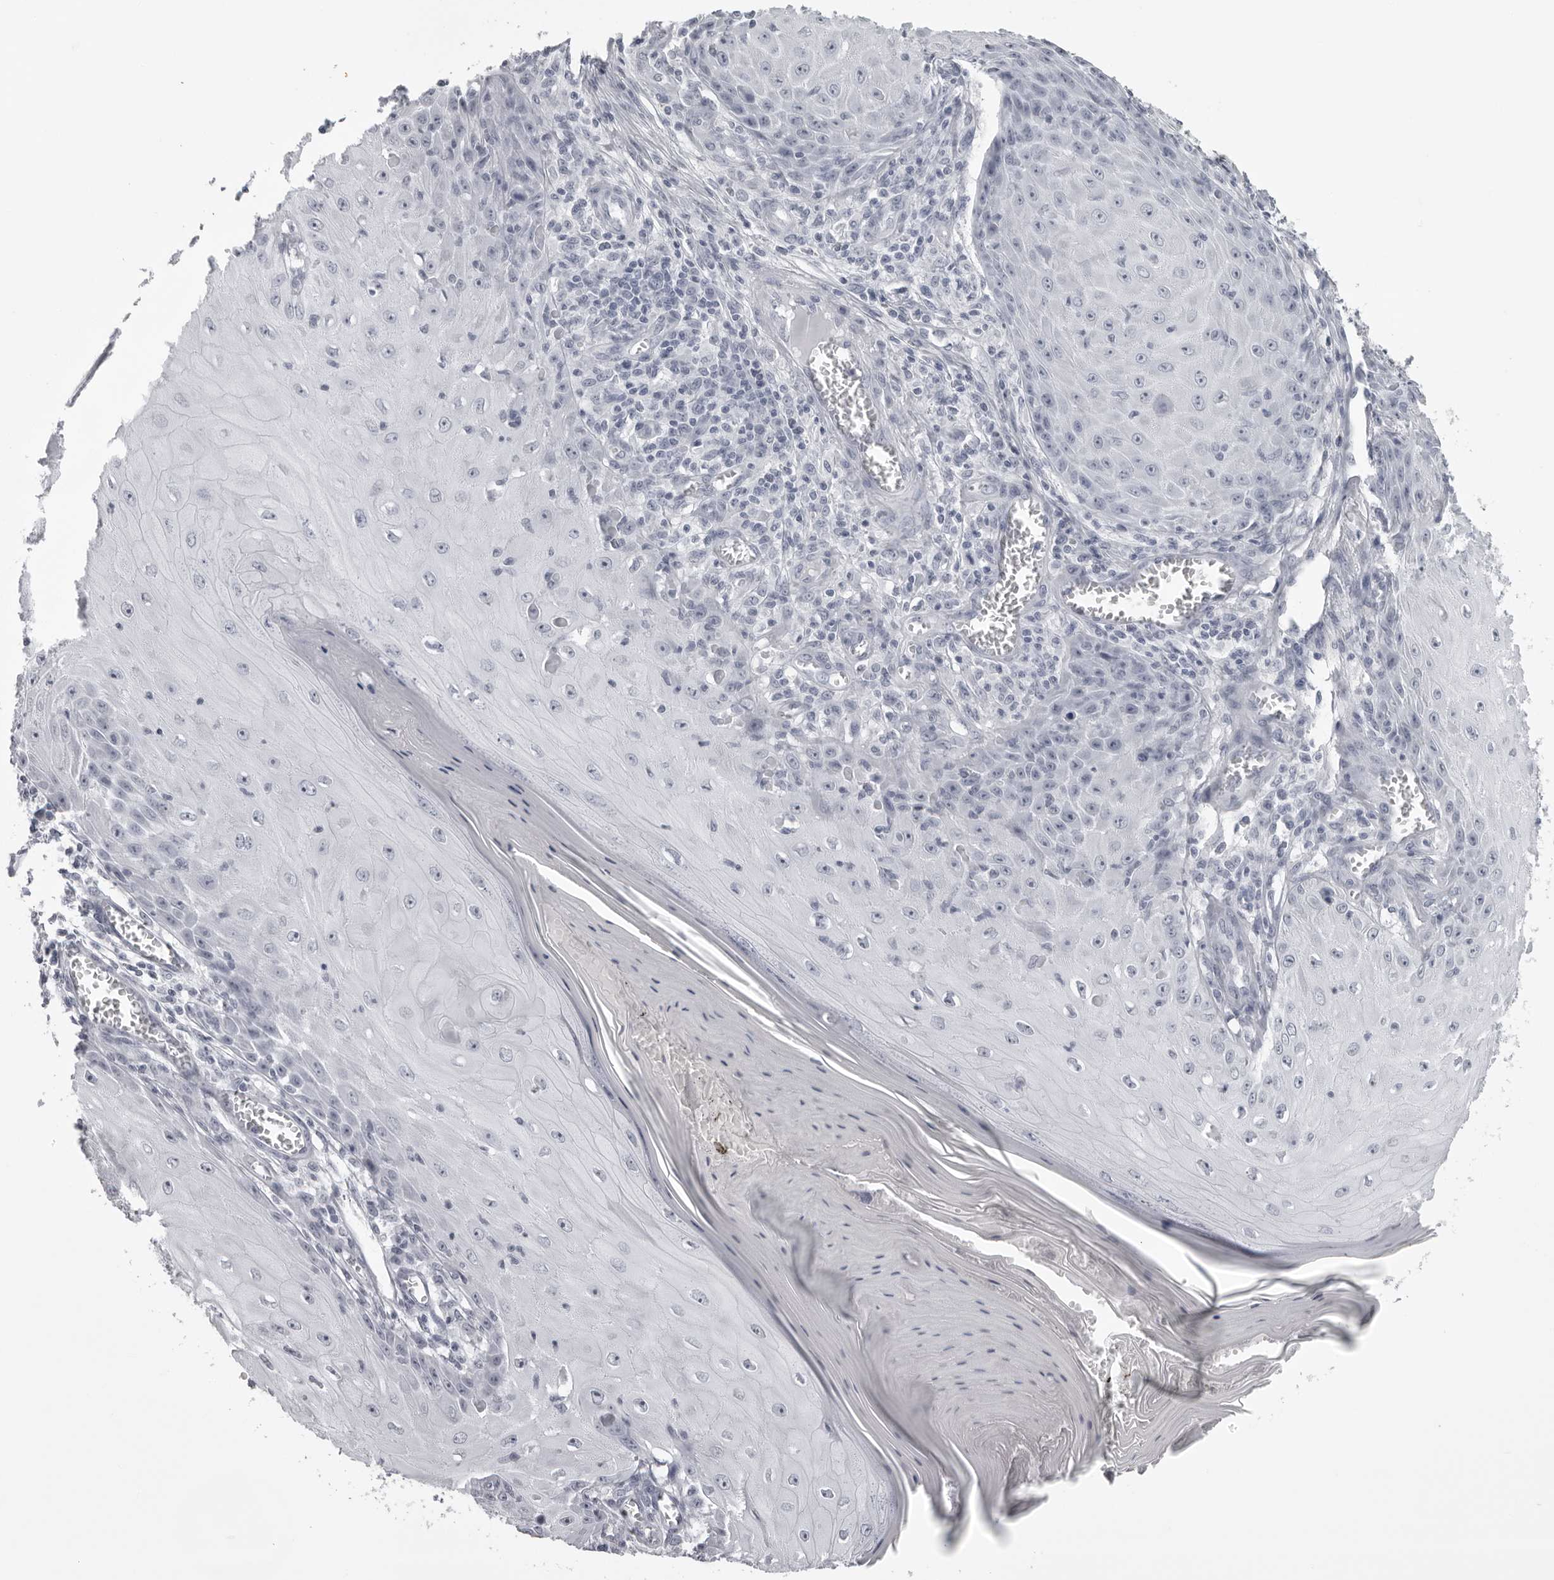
{"staining": {"intensity": "negative", "quantity": "none", "location": "none"}, "tissue": "skin cancer", "cell_type": "Tumor cells", "image_type": "cancer", "snomed": [{"axis": "morphology", "description": "Squamous cell carcinoma, NOS"}, {"axis": "topography", "description": "Skin"}], "caption": "A micrograph of skin cancer stained for a protein reveals no brown staining in tumor cells.", "gene": "UROD", "patient": {"sex": "female", "age": 73}}